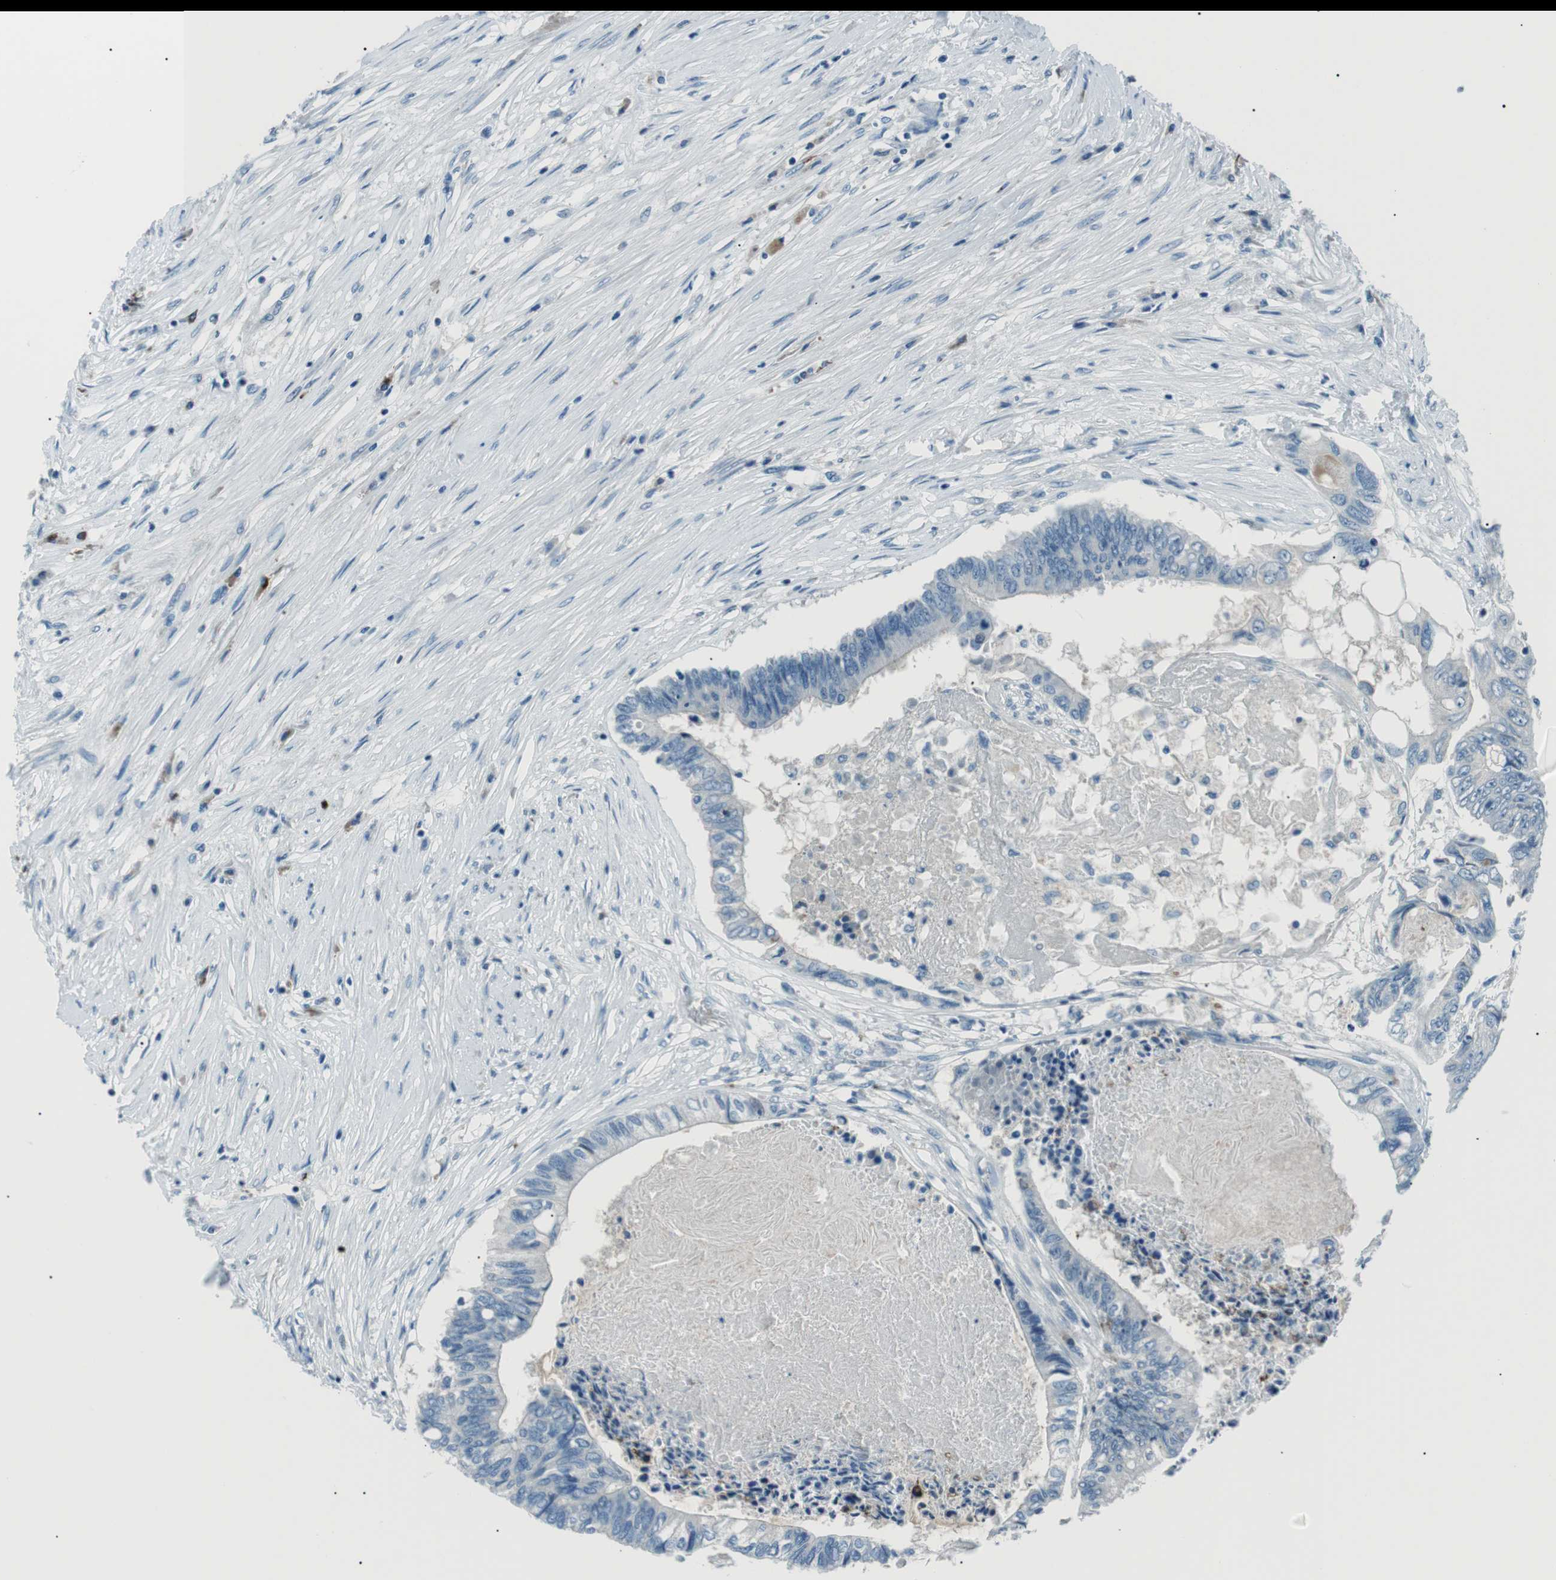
{"staining": {"intensity": "negative", "quantity": "none", "location": "none"}, "tissue": "colorectal cancer", "cell_type": "Tumor cells", "image_type": "cancer", "snomed": [{"axis": "morphology", "description": "Adenocarcinoma, NOS"}, {"axis": "topography", "description": "Rectum"}], "caption": "Immunohistochemistry (IHC) micrograph of colorectal cancer (adenocarcinoma) stained for a protein (brown), which reveals no expression in tumor cells.", "gene": "ST6GAL1", "patient": {"sex": "male", "age": 63}}